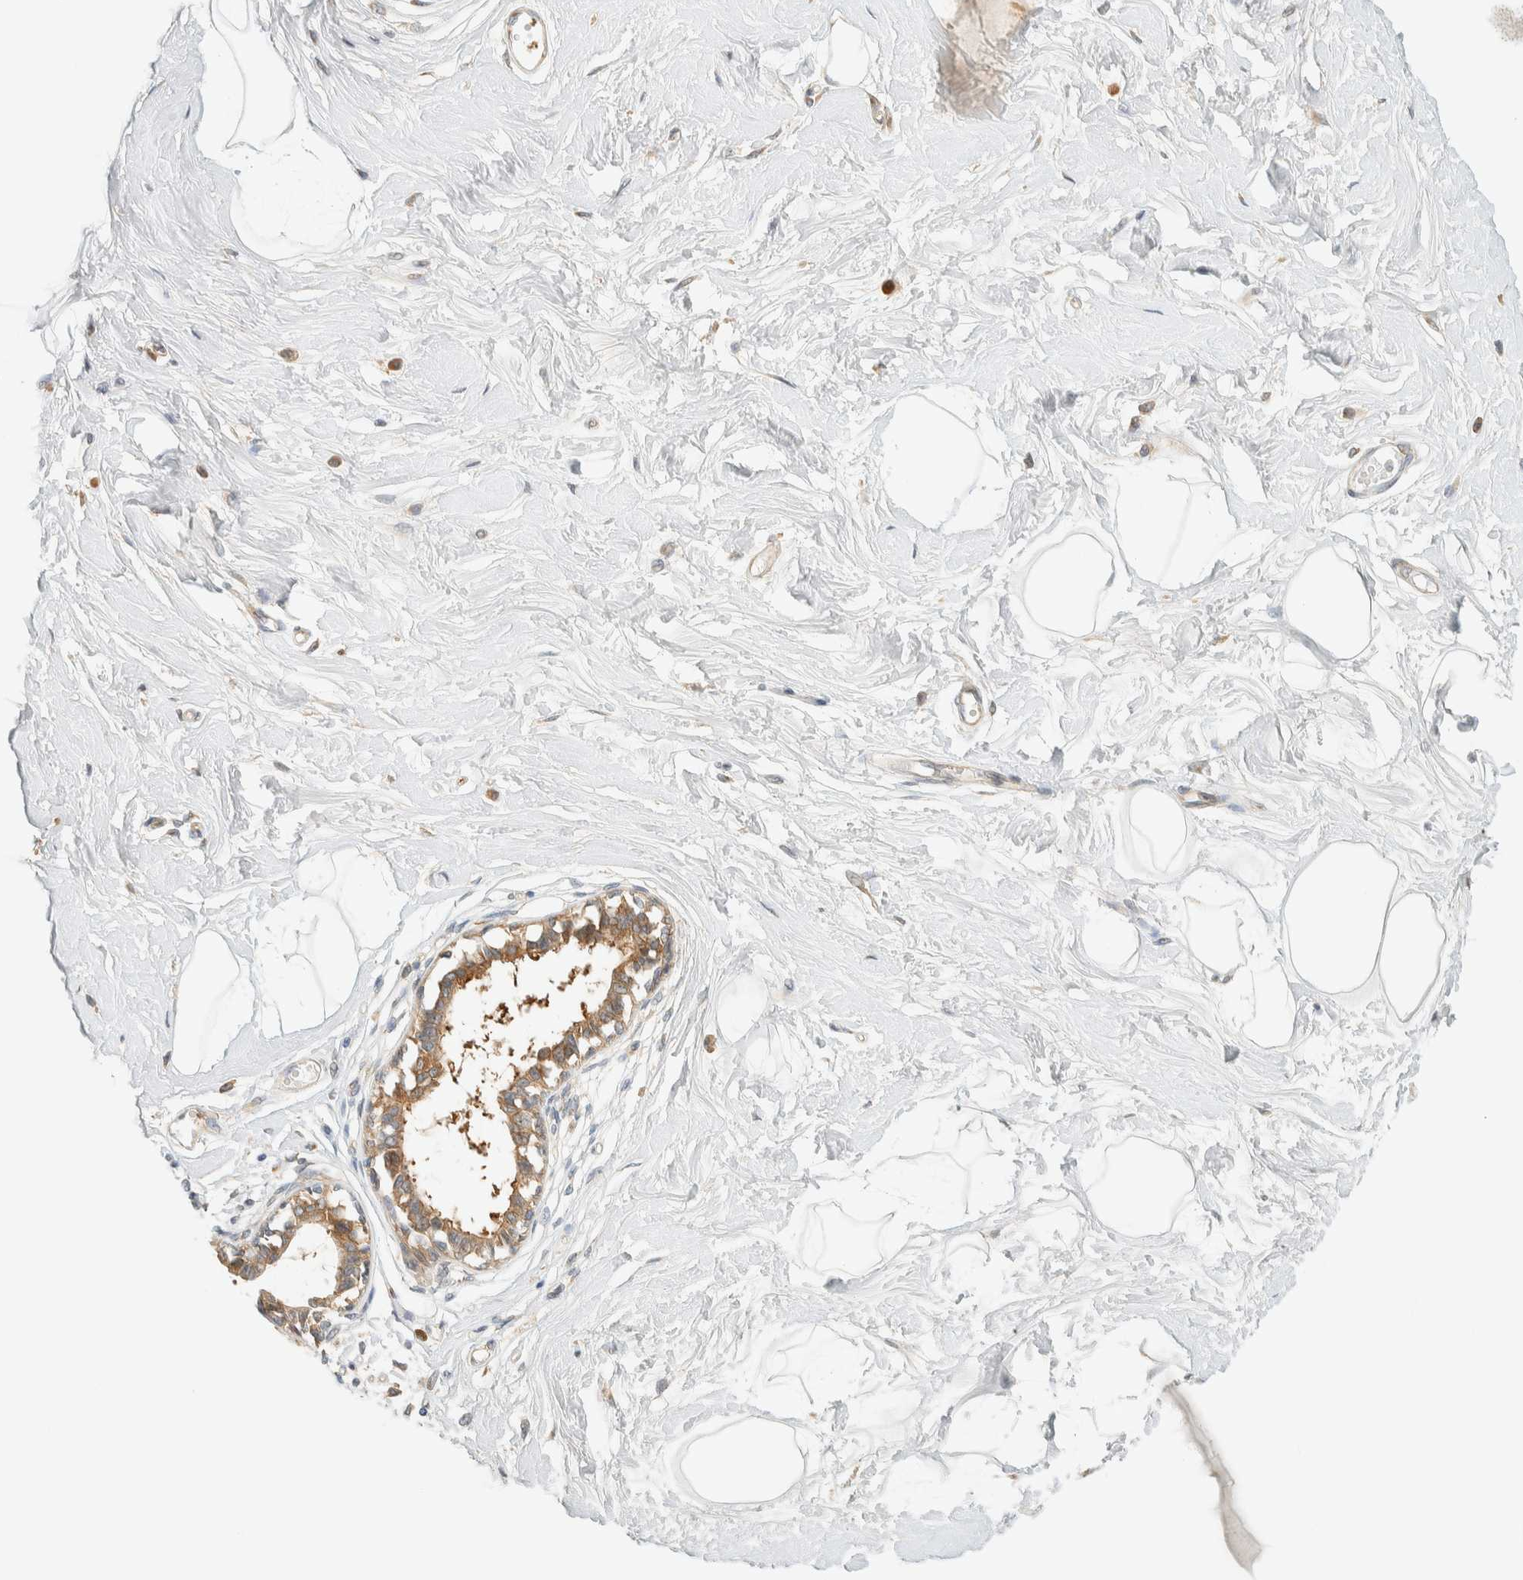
{"staining": {"intensity": "negative", "quantity": "none", "location": "none"}, "tissue": "breast", "cell_type": "Adipocytes", "image_type": "normal", "snomed": [{"axis": "morphology", "description": "Normal tissue, NOS"}, {"axis": "topography", "description": "Breast"}], "caption": "Immunohistochemistry (IHC) of normal human breast shows no positivity in adipocytes. (DAB (3,3'-diaminobenzidine) IHC, high magnification).", "gene": "ARFGEF1", "patient": {"sex": "female", "age": 45}}